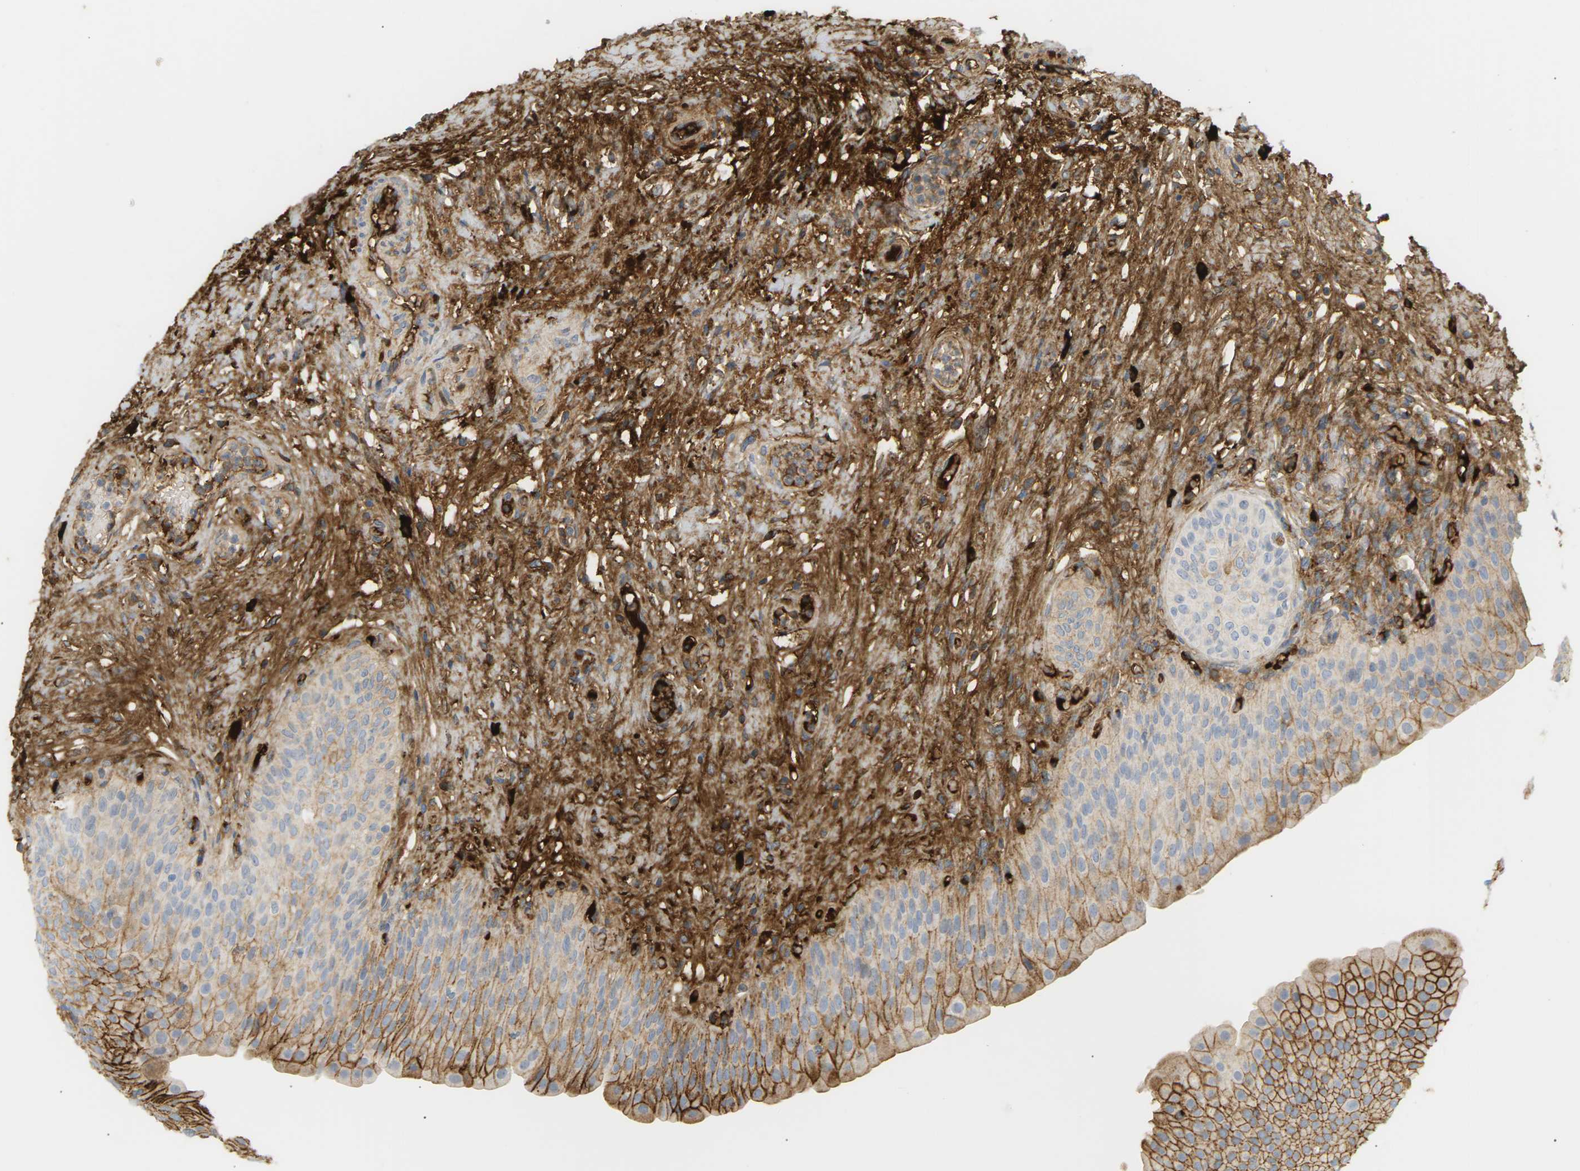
{"staining": {"intensity": "moderate", "quantity": "25%-75%", "location": "cytoplasmic/membranous"}, "tissue": "urinary bladder", "cell_type": "Urothelial cells", "image_type": "normal", "snomed": [{"axis": "morphology", "description": "Normal tissue, NOS"}, {"axis": "topography", "description": "Urinary bladder"}], "caption": "This photomicrograph shows immunohistochemistry (IHC) staining of benign urinary bladder, with medium moderate cytoplasmic/membranous expression in approximately 25%-75% of urothelial cells.", "gene": "IGLC3", "patient": {"sex": "male", "age": 46}}